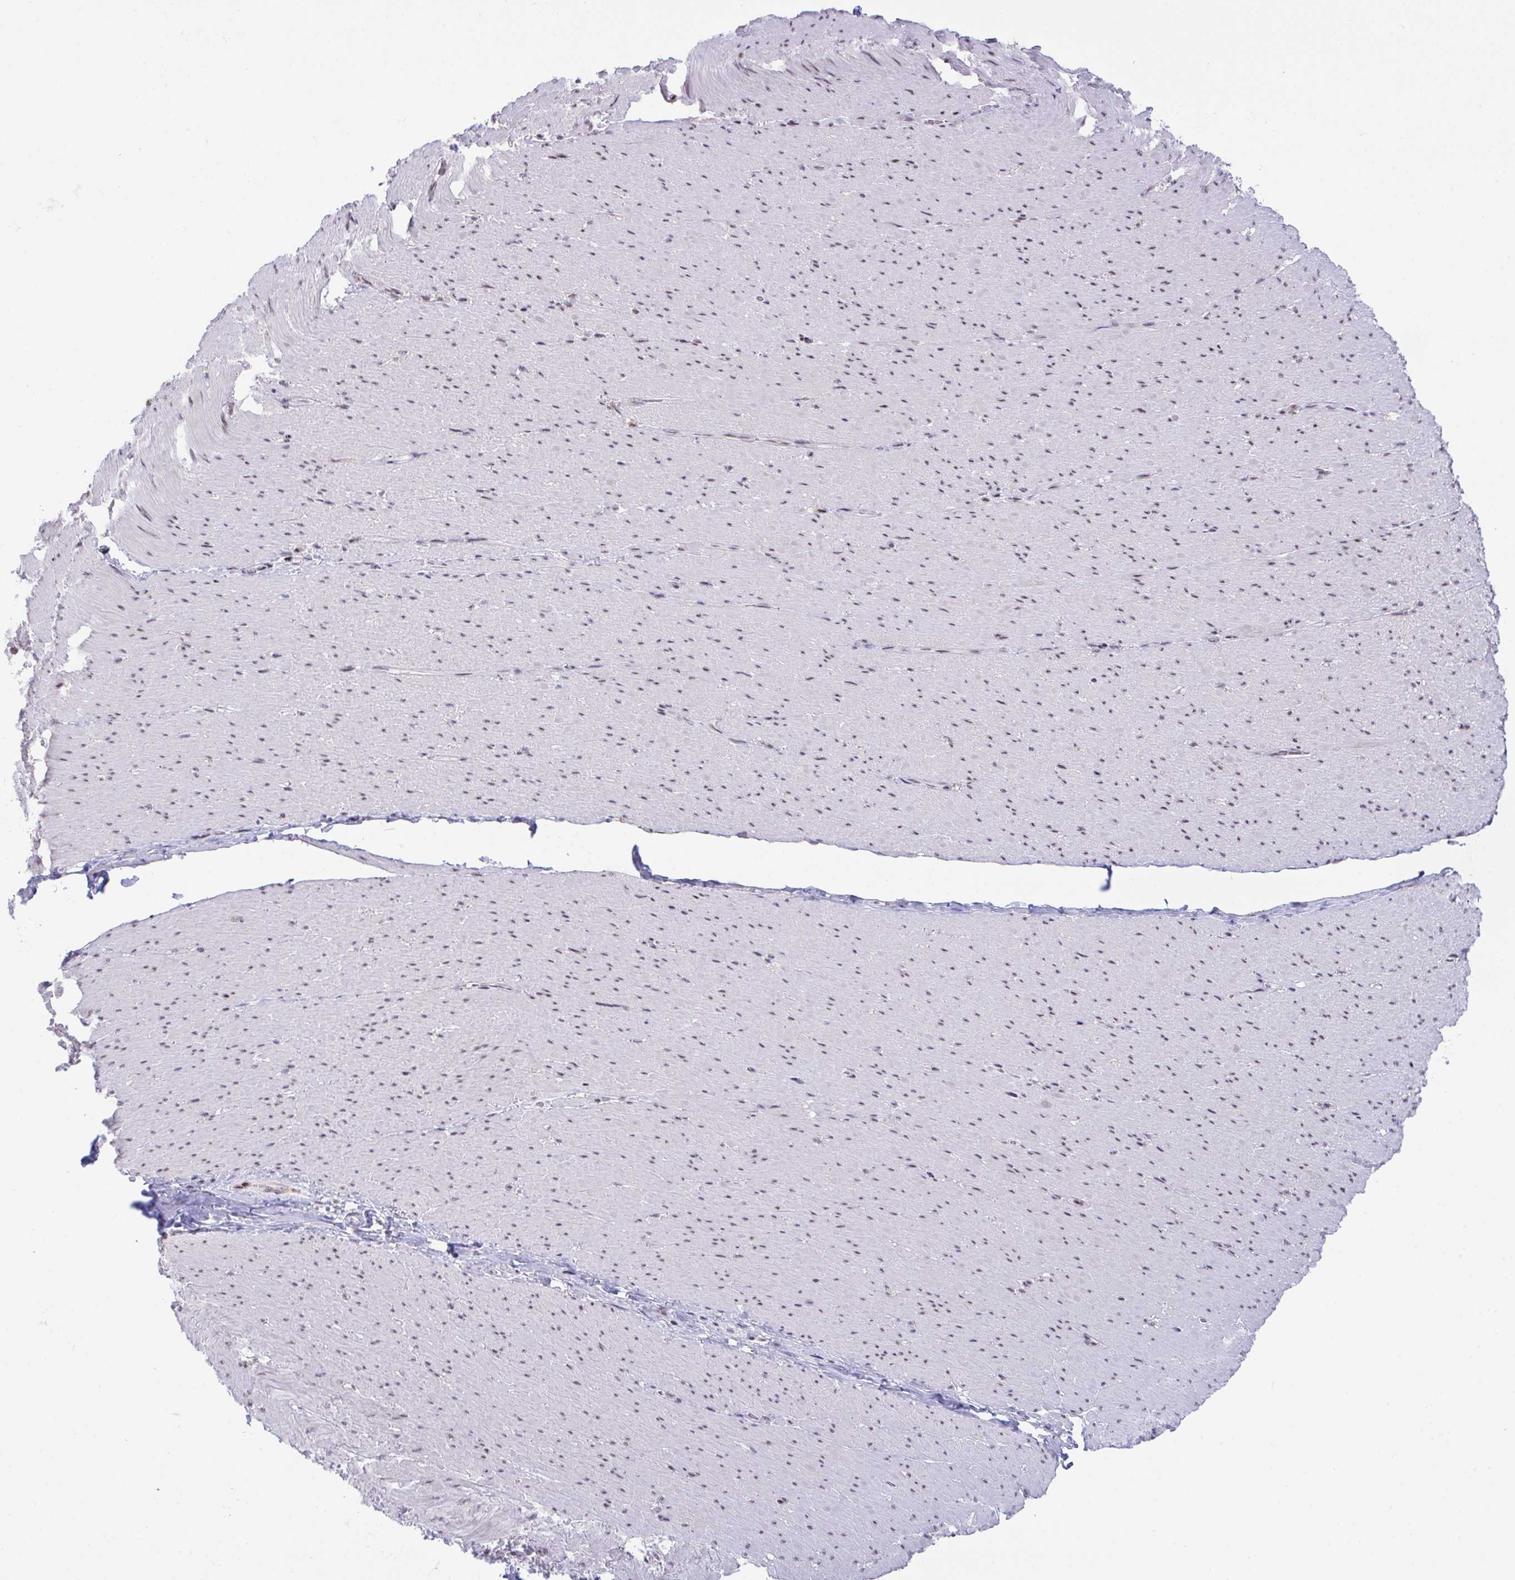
{"staining": {"intensity": "weak", "quantity": "25%-75%", "location": "nuclear"}, "tissue": "smooth muscle", "cell_type": "Smooth muscle cells", "image_type": "normal", "snomed": [{"axis": "morphology", "description": "Normal tissue, NOS"}, {"axis": "topography", "description": "Smooth muscle"}, {"axis": "topography", "description": "Rectum"}], "caption": "The micrograph reveals staining of benign smooth muscle, revealing weak nuclear protein positivity (brown color) within smooth muscle cells.", "gene": "OR6K3", "patient": {"sex": "male", "age": 53}}